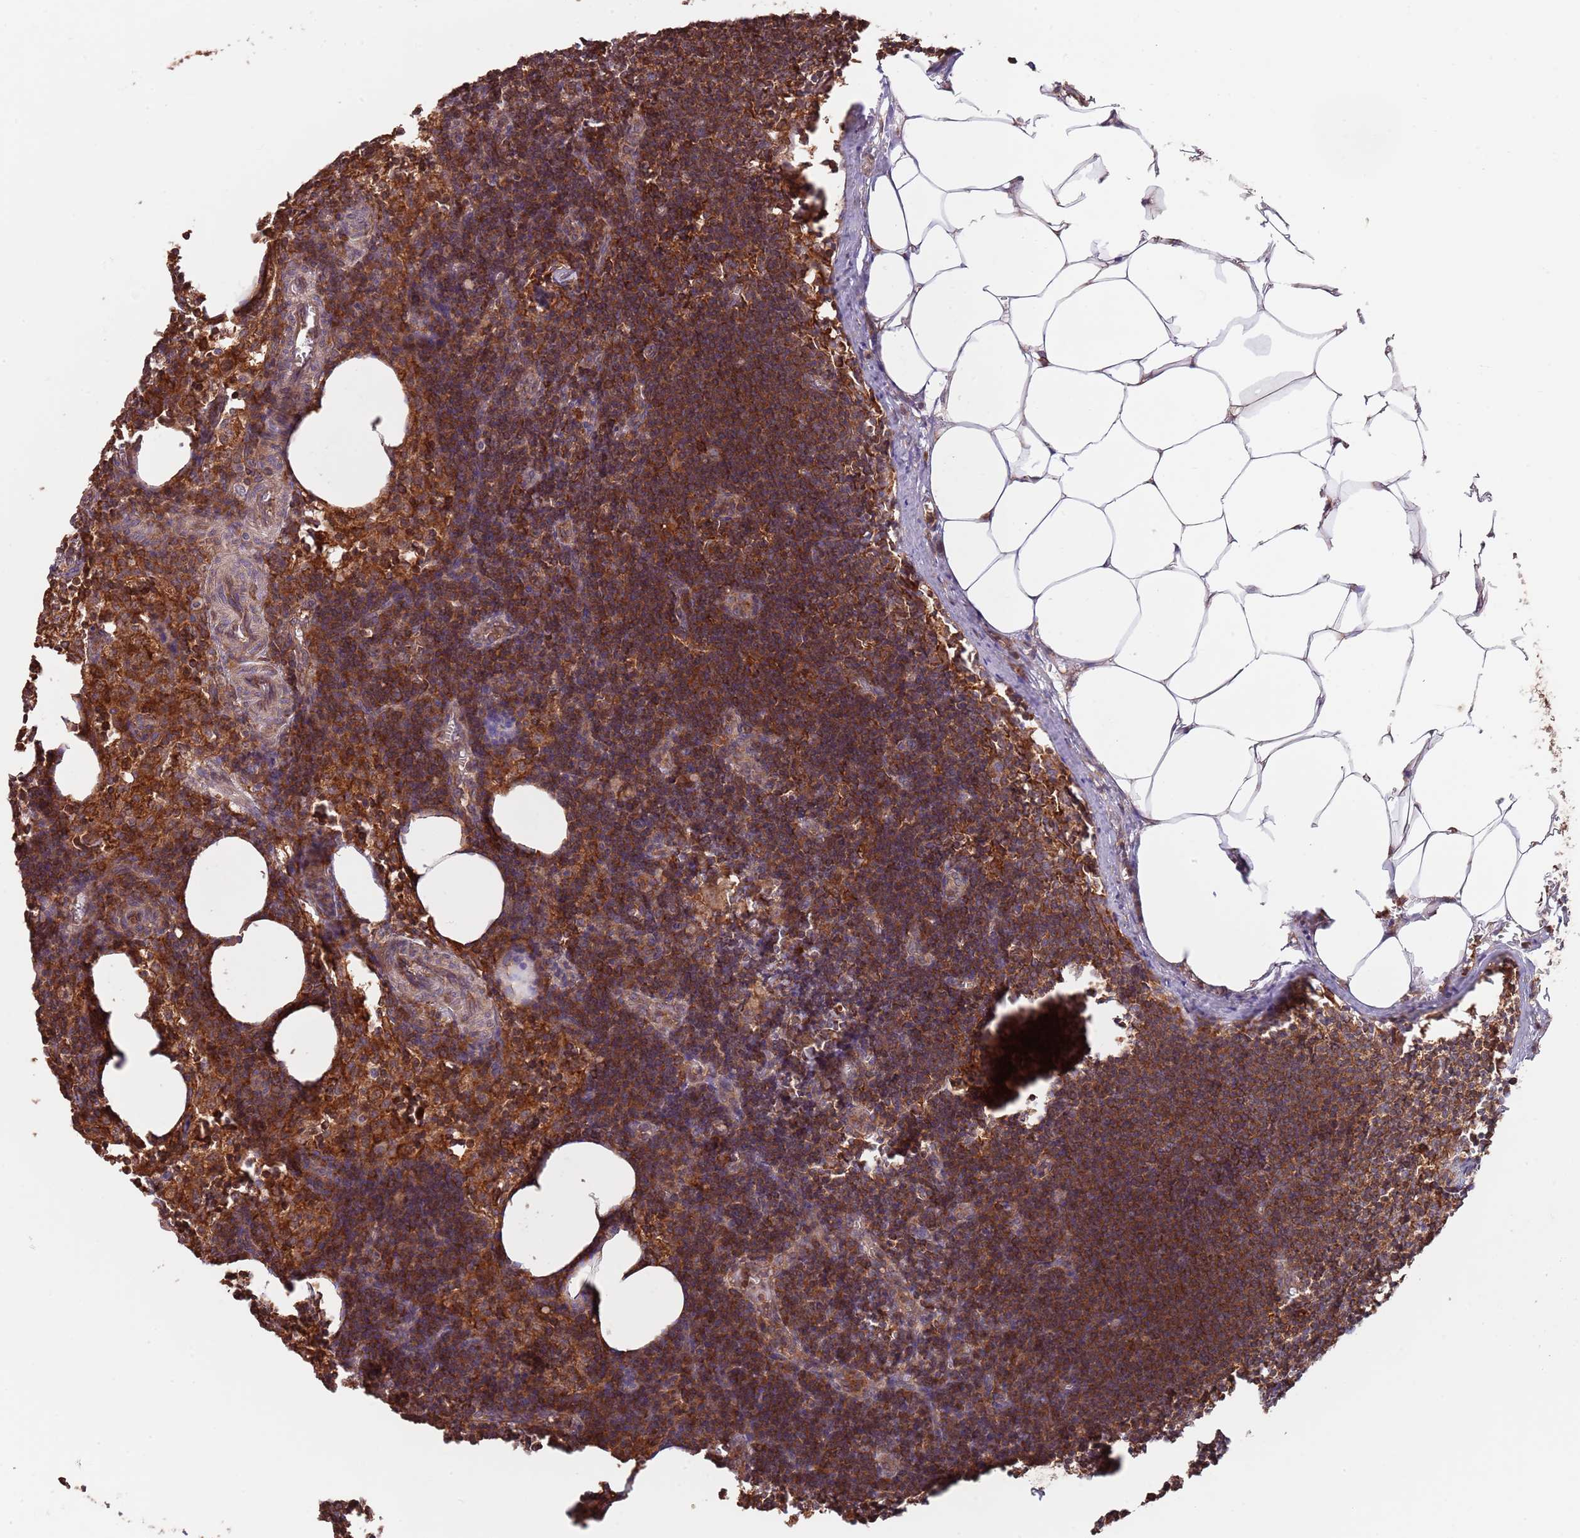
{"staining": {"intensity": "strong", "quantity": ">75%", "location": "cytoplasmic/membranous"}, "tissue": "lymph node", "cell_type": "Germinal center cells", "image_type": "normal", "snomed": [{"axis": "morphology", "description": "Normal tissue, NOS"}, {"axis": "topography", "description": "Lymph node"}], "caption": "Immunohistochemical staining of unremarkable human lymph node demonstrates high levels of strong cytoplasmic/membranous positivity in approximately >75% of germinal center cells. (IHC, brightfield microscopy, high magnification).", "gene": "RNF19B", "patient": {"sex": "female", "age": 30}}